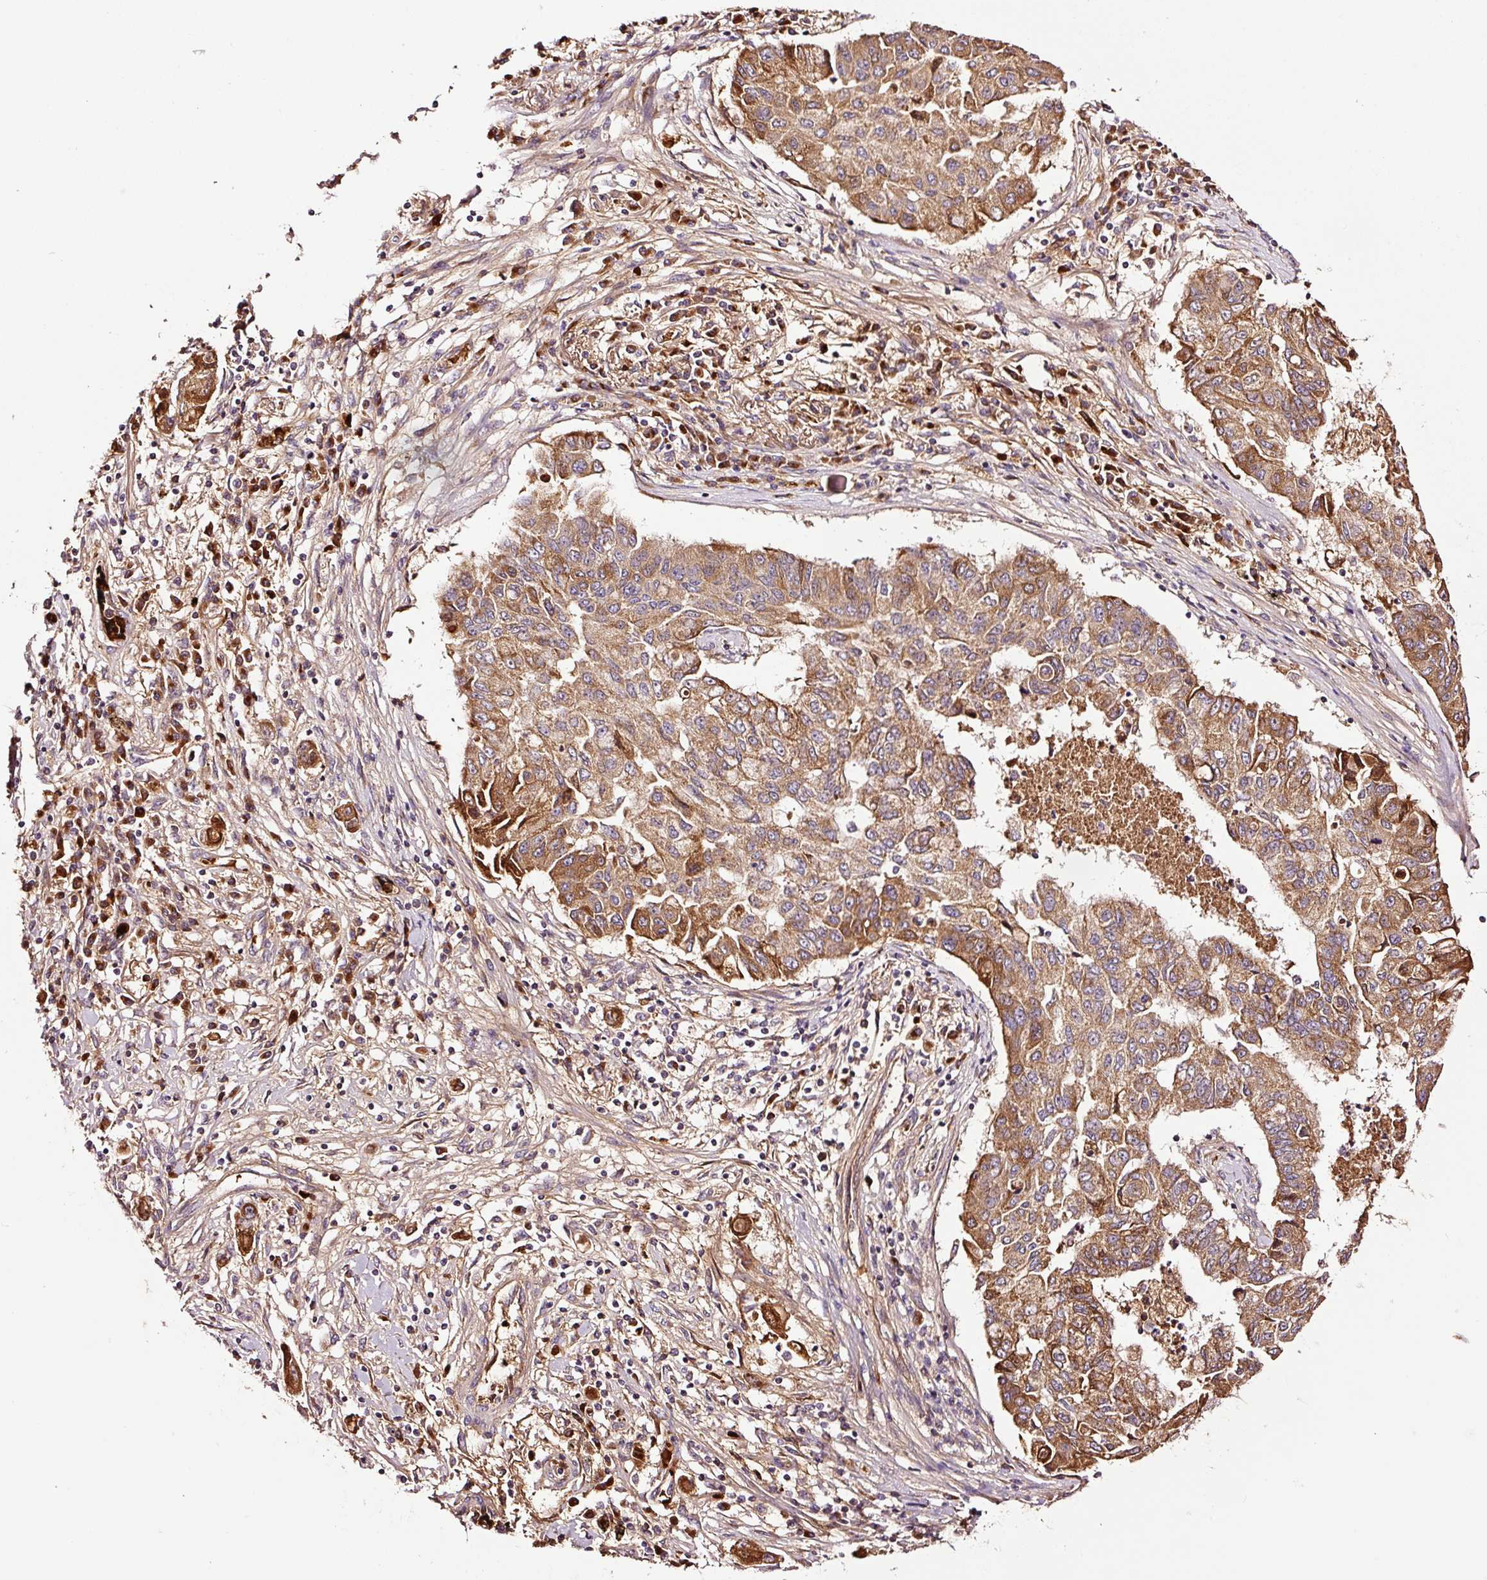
{"staining": {"intensity": "moderate", "quantity": ">75%", "location": "cytoplasmic/membranous"}, "tissue": "lung cancer", "cell_type": "Tumor cells", "image_type": "cancer", "snomed": [{"axis": "morphology", "description": "Squamous cell carcinoma, NOS"}, {"axis": "topography", "description": "Lung"}], "caption": "Immunohistochemical staining of human squamous cell carcinoma (lung) shows moderate cytoplasmic/membranous protein positivity in approximately >75% of tumor cells.", "gene": "PGLYRP2", "patient": {"sex": "male", "age": 74}}